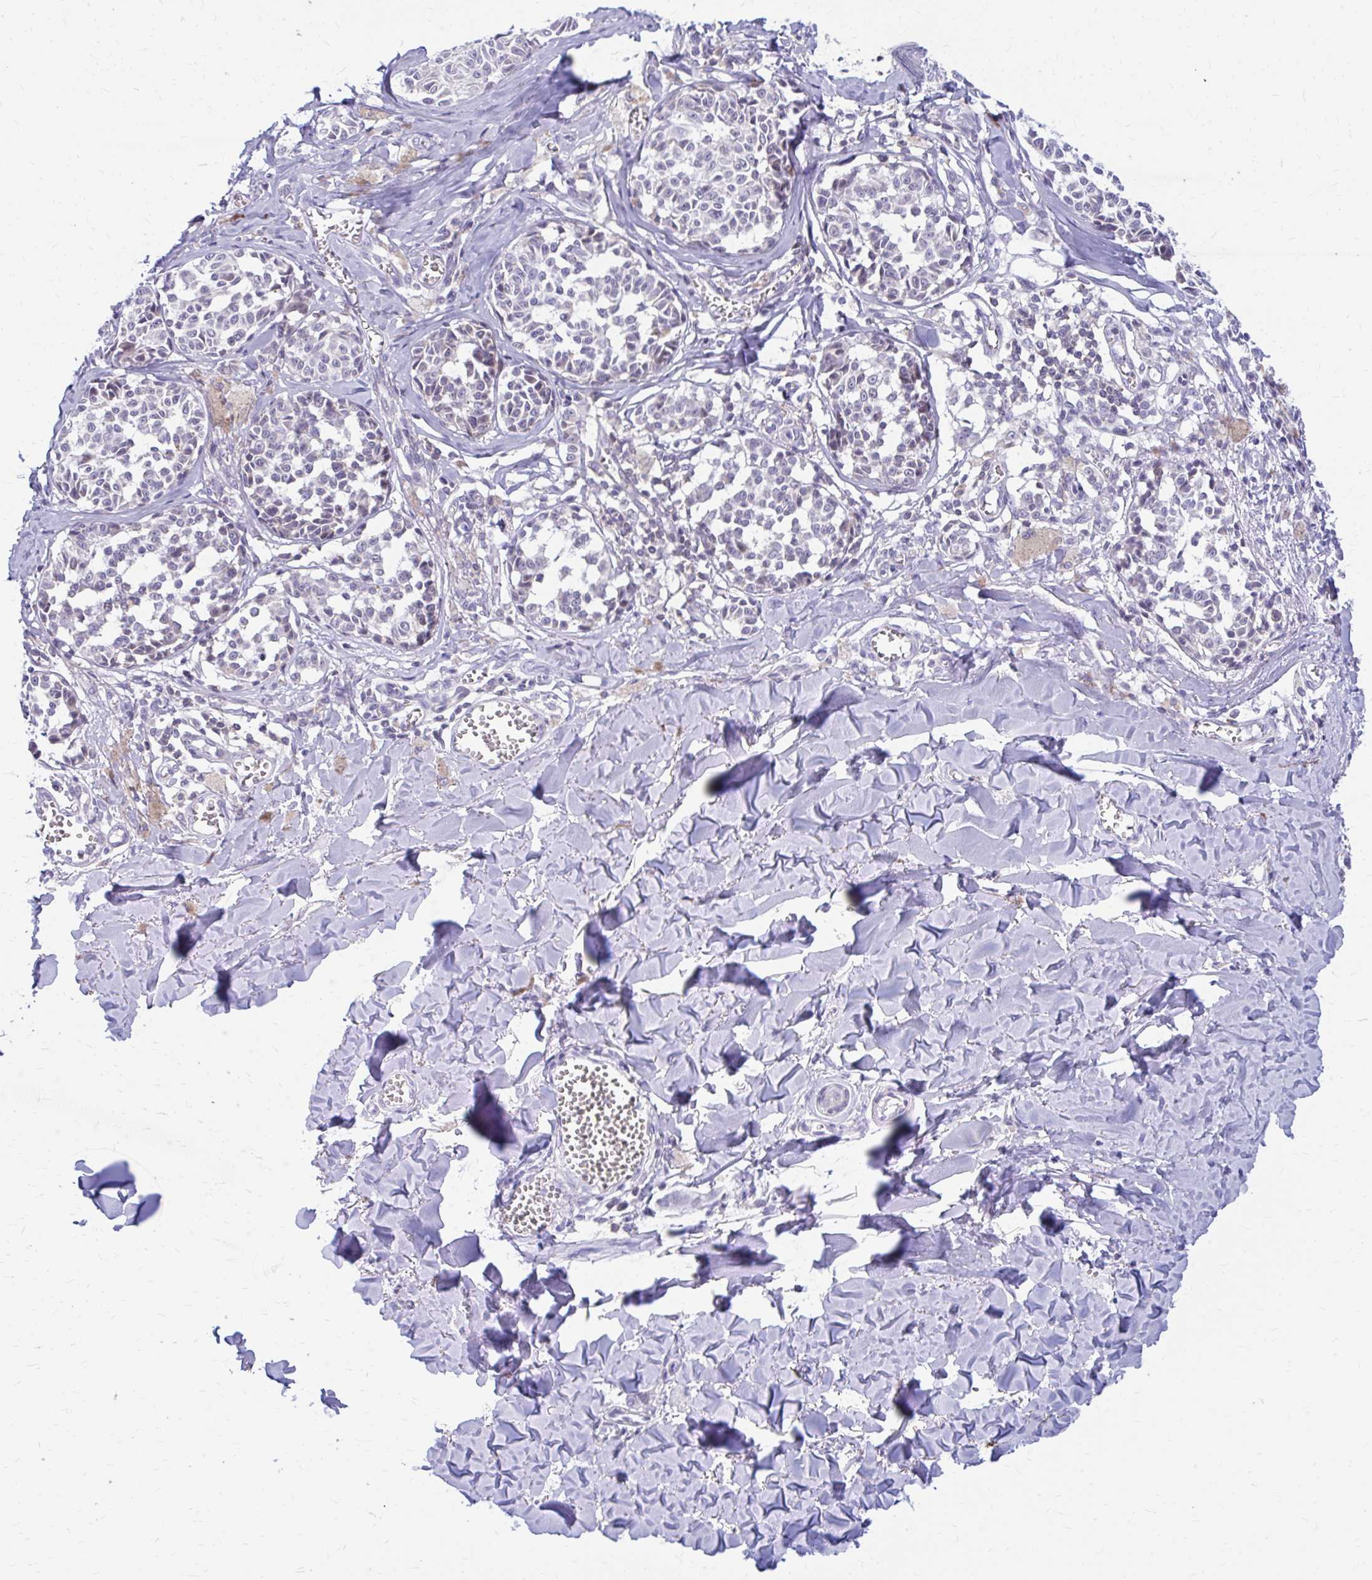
{"staining": {"intensity": "weak", "quantity": "<25%", "location": "nuclear"}, "tissue": "melanoma", "cell_type": "Tumor cells", "image_type": "cancer", "snomed": [{"axis": "morphology", "description": "Malignant melanoma, NOS"}, {"axis": "topography", "description": "Skin"}], "caption": "An immunohistochemistry micrograph of malignant melanoma is shown. There is no staining in tumor cells of malignant melanoma.", "gene": "RADIL", "patient": {"sex": "female", "age": 43}}